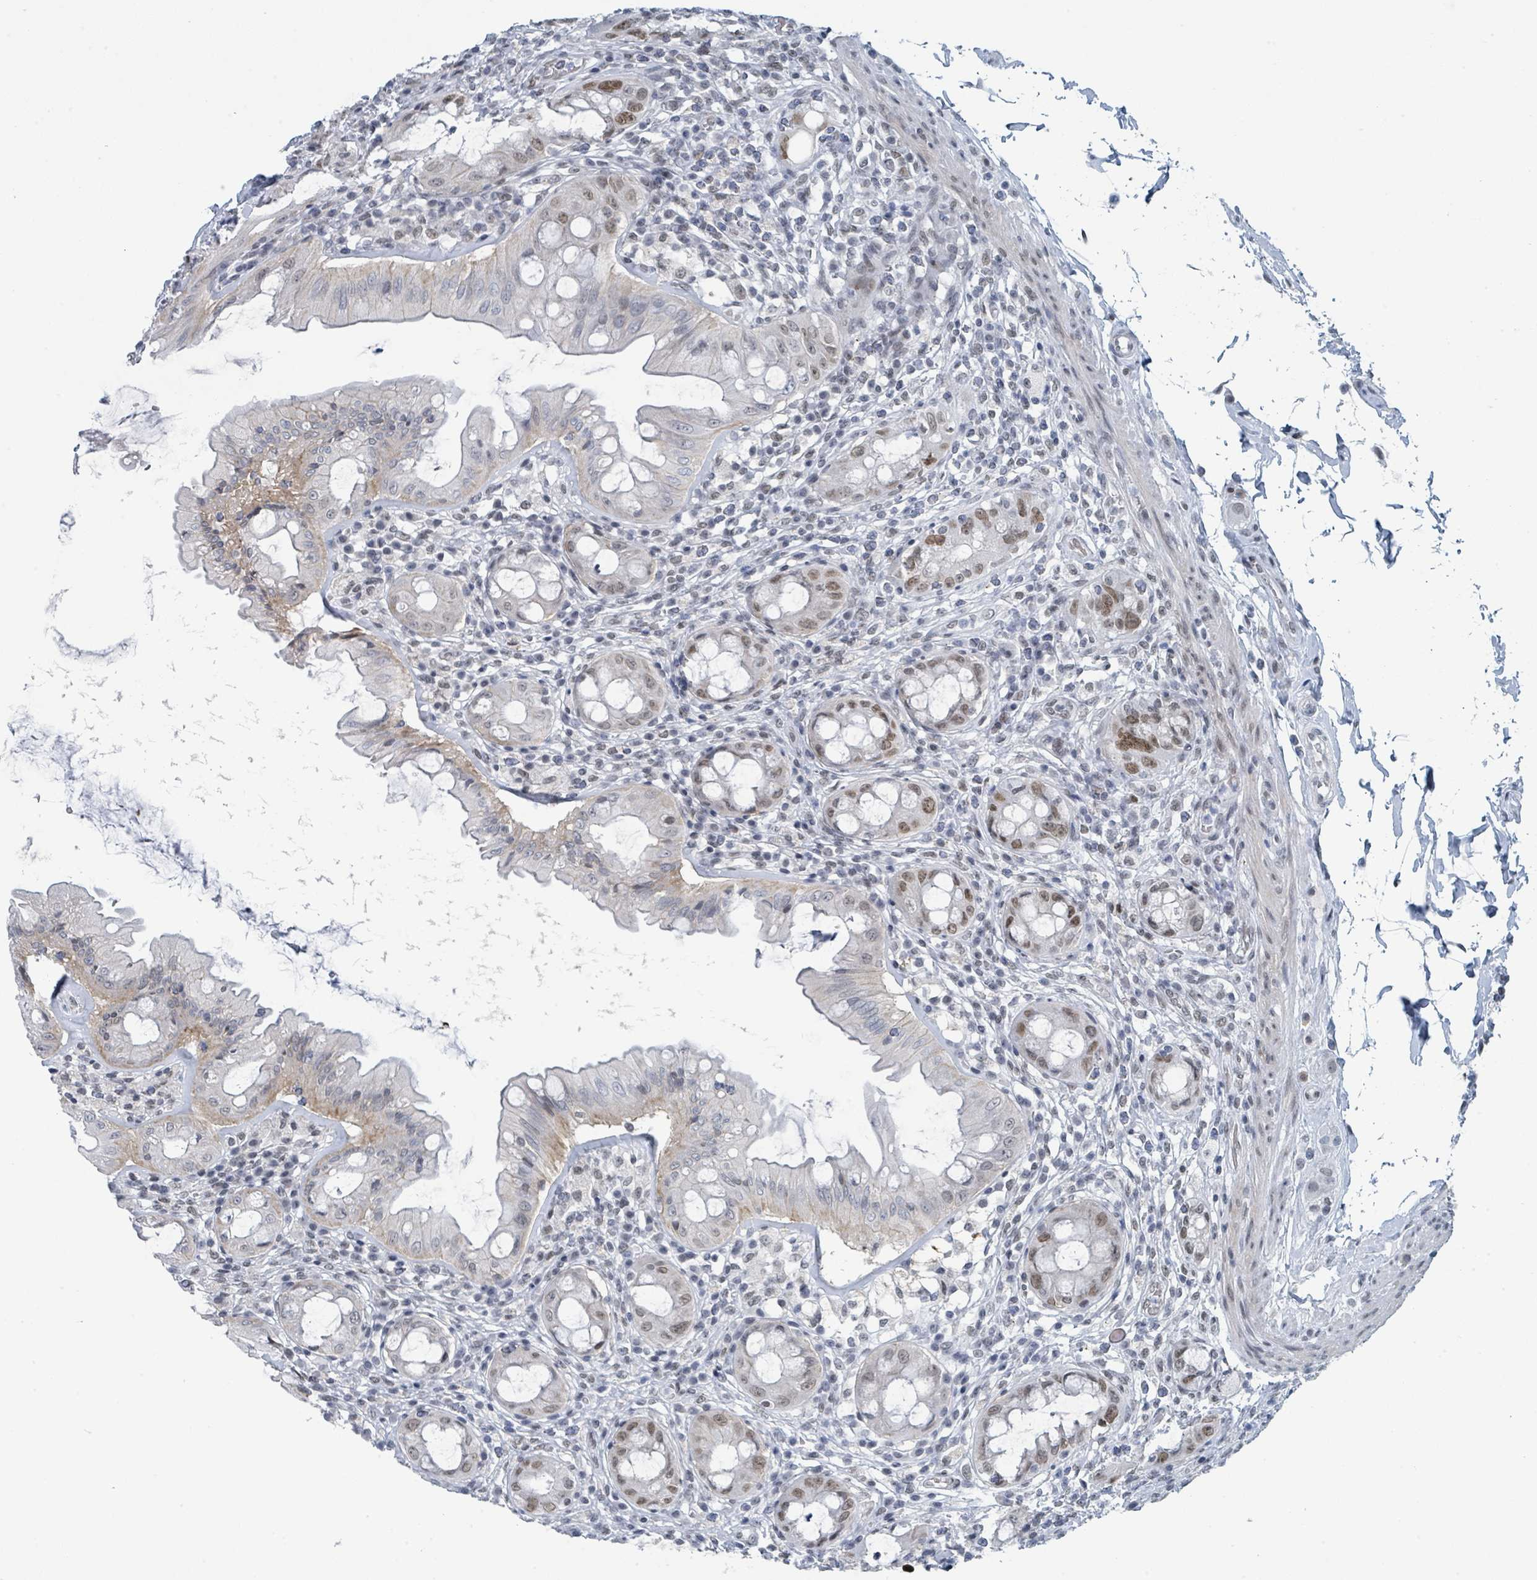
{"staining": {"intensity": "moderate", "quantity": "25%-75%", "location": "nuclear"}, "tissue": "rectum", "cell_type": "Glandular cells", "image_type": "normal", "snomed": [{"axis": "morphology", "description": "Normal tissue, NOS"}, {"axis": "topography", "description": "Rectum"}], "caption": "Protein staining shows moderate nuclear staining in about 25%-75% of glandular cells in benign rectum.", "gene": "EHMT2", "patient": {"sex": "female", "age": 57}}